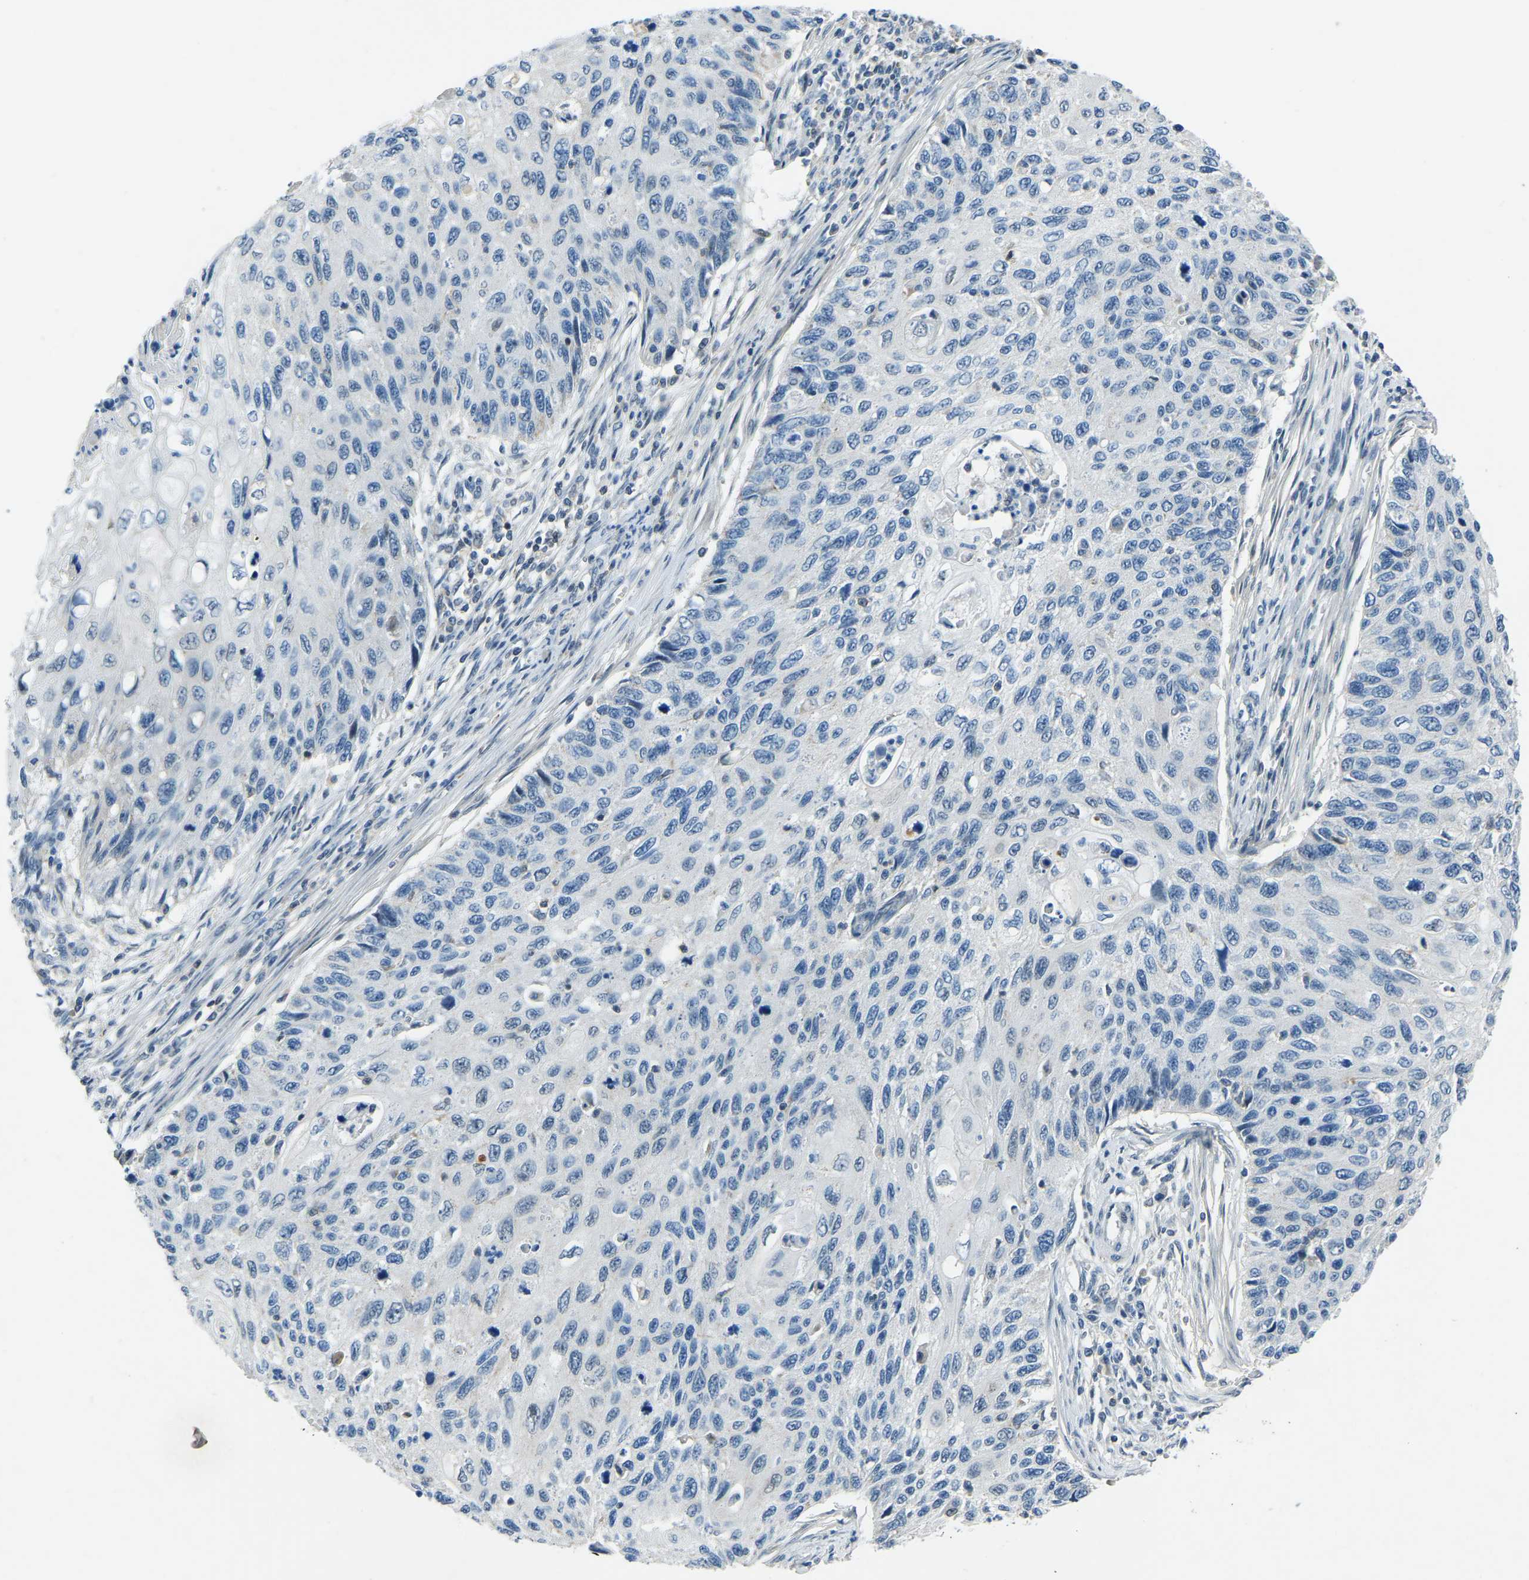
{"staining": {"intensity": "negative", "quantity": "none", "location": "none"}, "tissue": "cervical cancer", "cell_type": "Tumor cells", "image_type": "cancer", "snomed": [{"axis": "morphology", "description": "Squamous cell carcinoma, NOS"}, {"axis": "topography", "description": "Cervix"}], "caption": "IHC photomicrograph of neoplastic tissue: cervical squamous cell carcinoma stained with DAB (3,3'-diaminobenzidine) demonstrates no significant protein expression in tumor cells.", "gene": "XIRP1", "patient": {"sex": "female", "age": 70}}